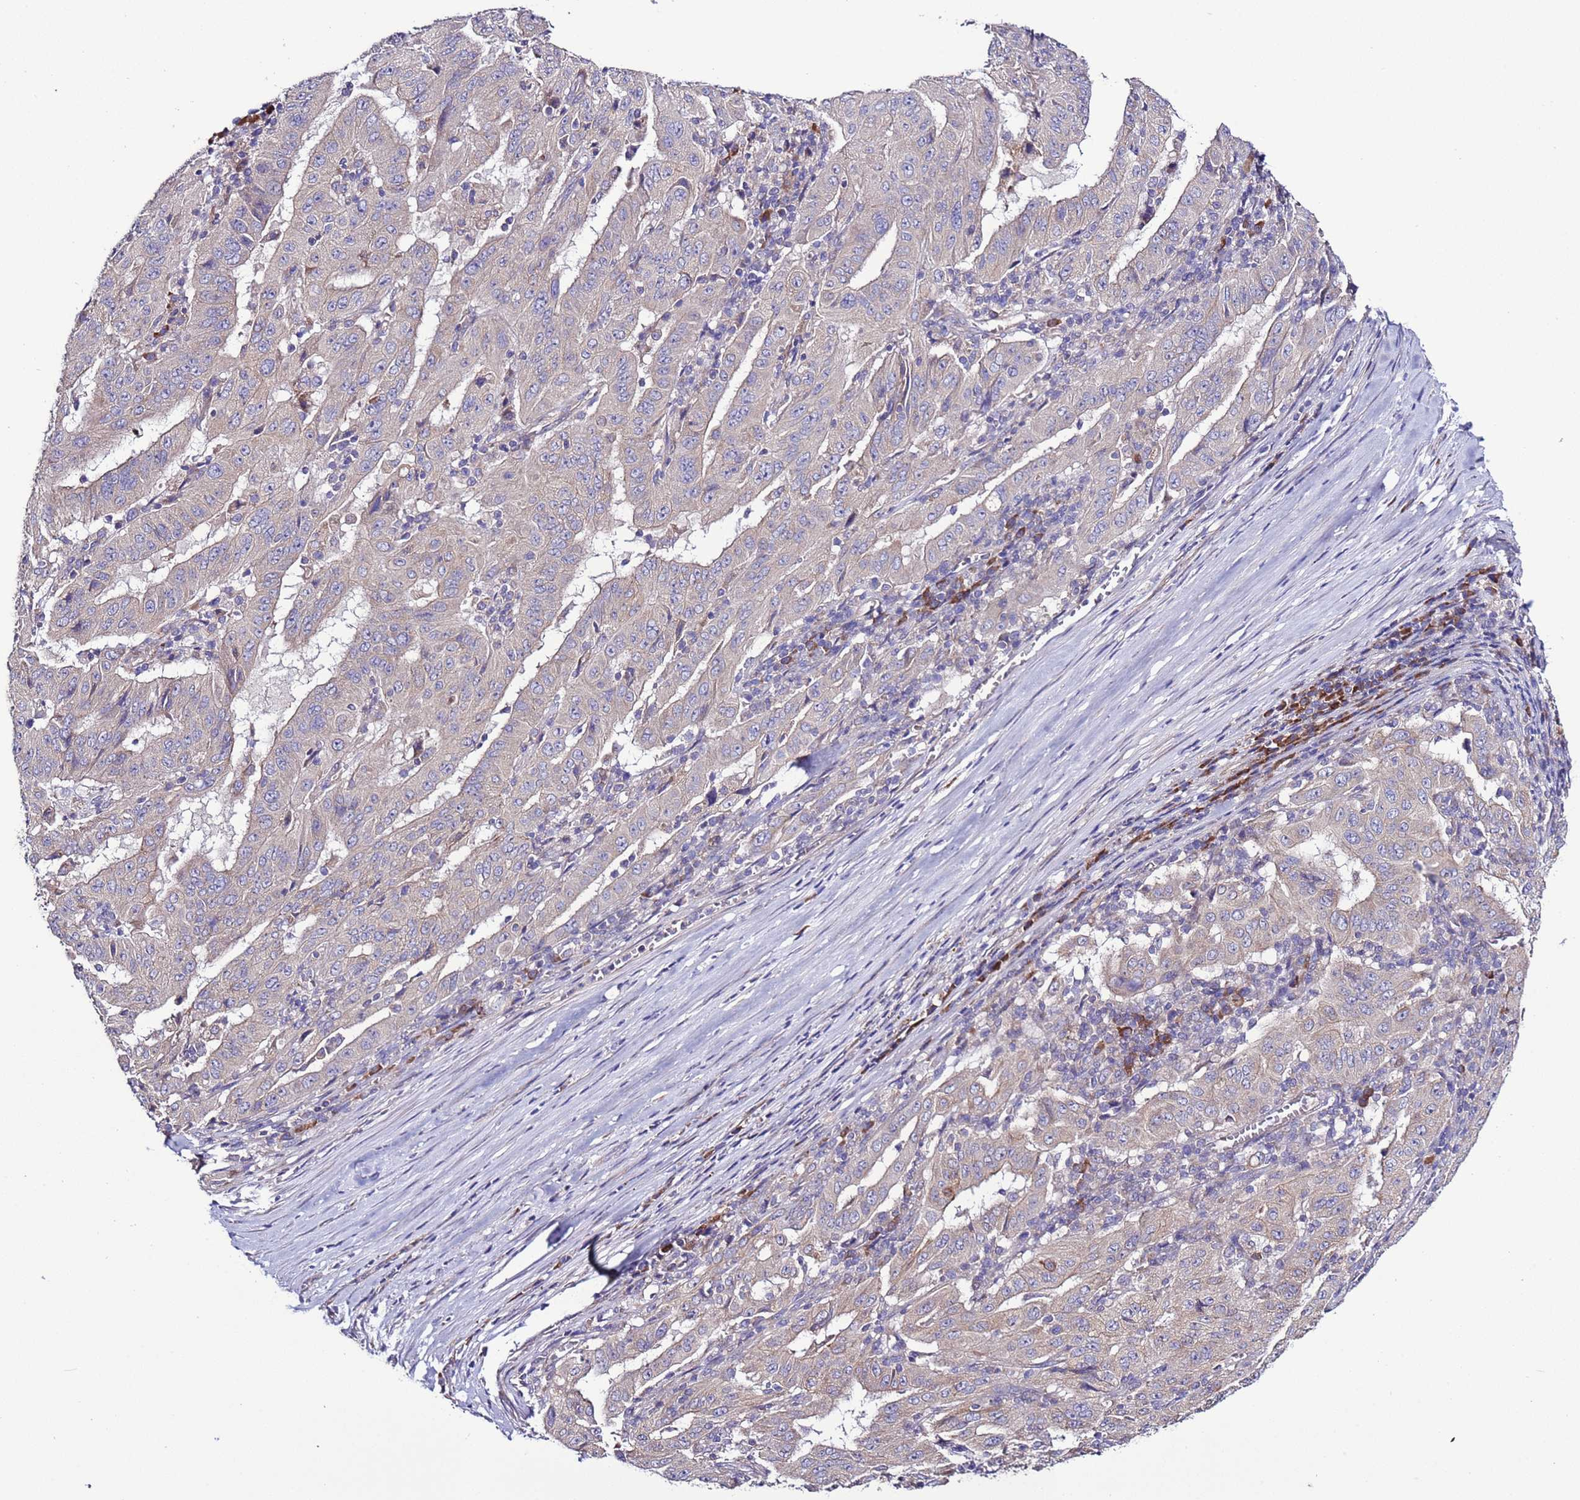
{"staining": {"intensity": "weak", "quantity": "<25%", "location": "cytoplasmic/membranous"}, "tissue": "pancreatic cancer", "cell_type": "Tumor cells", "image_type": "cancer", "snomed": [{"axis": "morphology", "description": "Adenocarcinoma, NOS"}, {"axis": "topography", "description": "Pancreas"}], "caption": "Tumor cells are negative for brown protein staining in pancreatic cancer.", "gene": "SPCS1", "patient": {"sex": "male", "age": 63}}